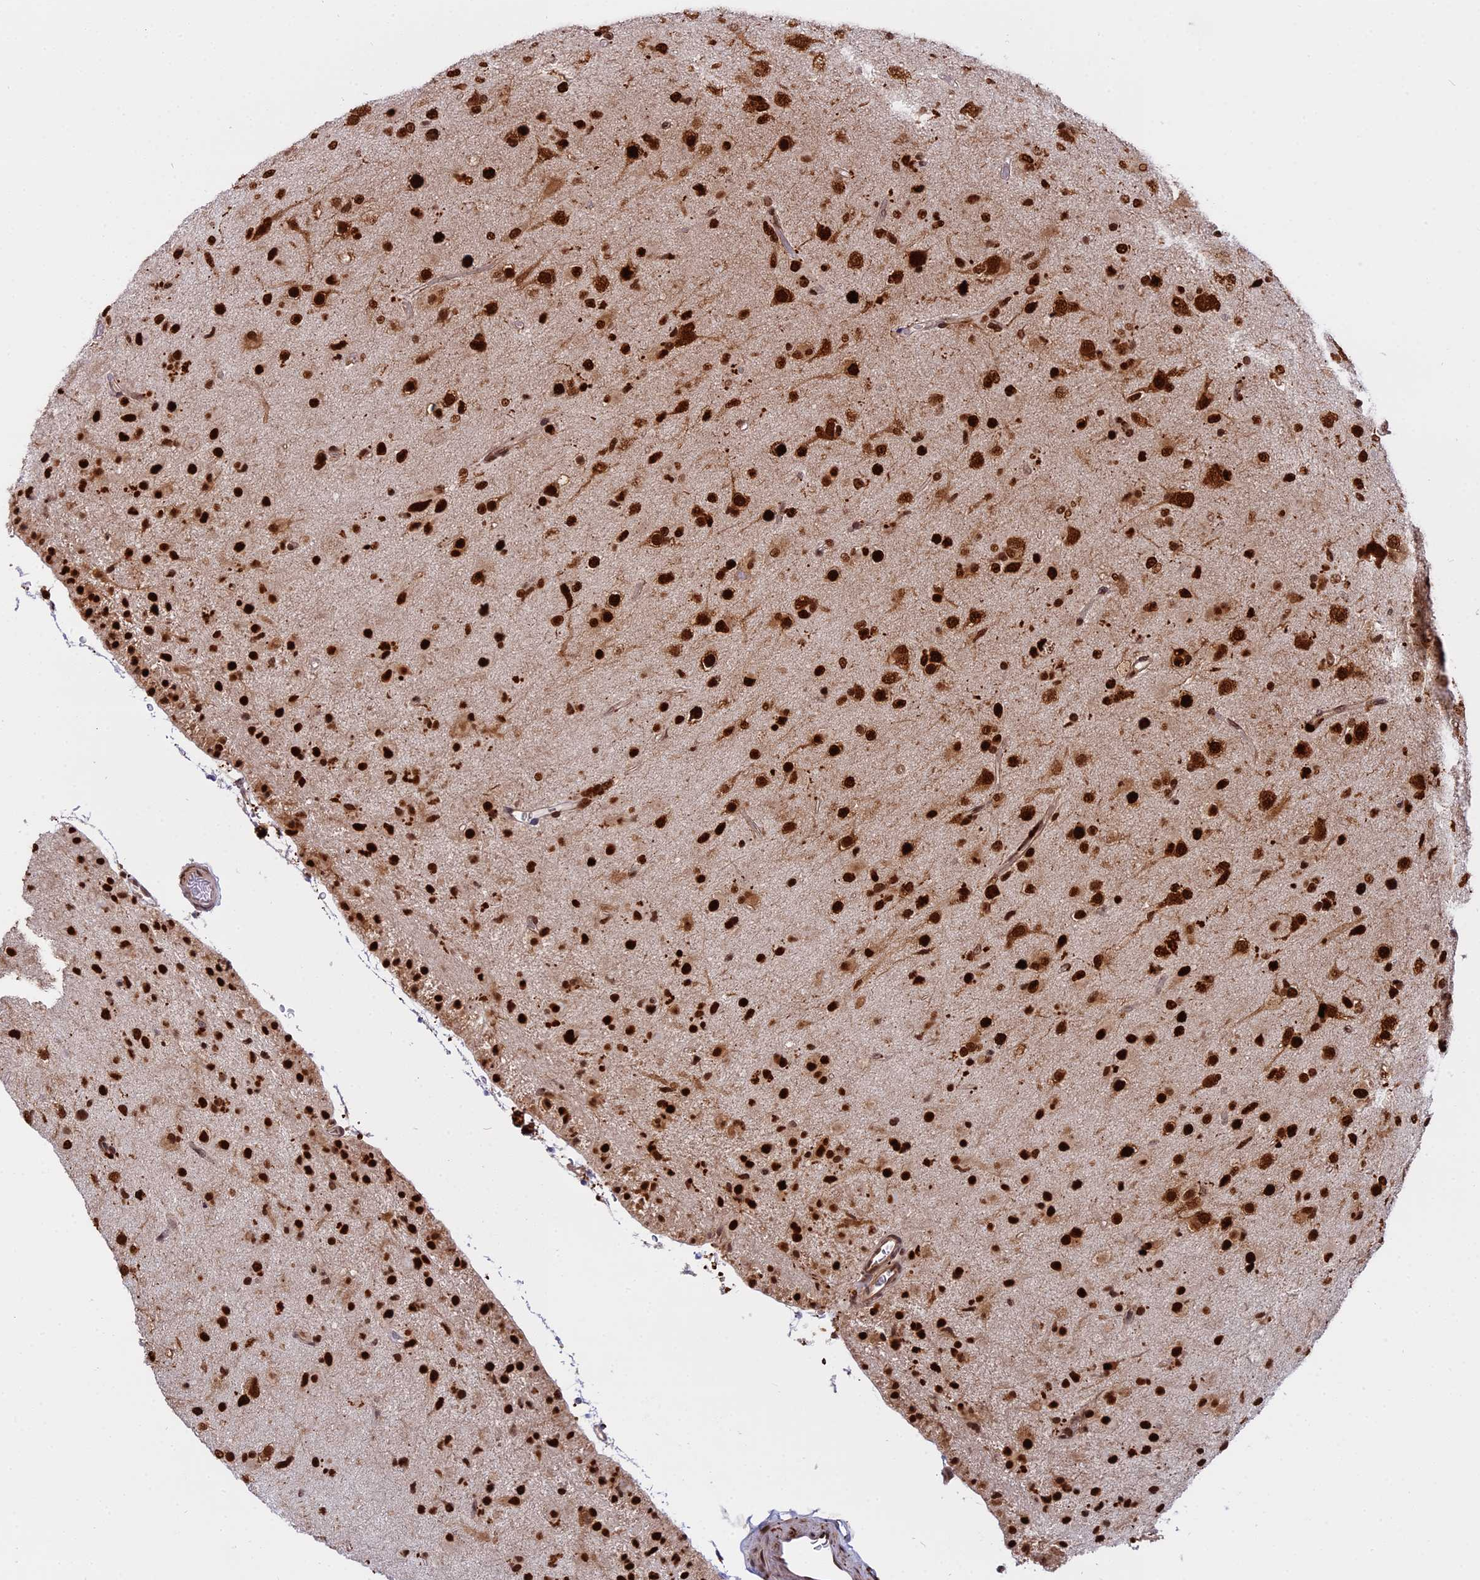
{"staining": {"intensity": "strong", "quantity": ">75%", "location": "nuclear"}, "tissue": "glioma", "cell_type": "Tumor cells", "image_type": "cancer", "snomed": [{"axis": "morphology", "description": "Glioma, malignant, Low grade"}, {"axis": "topography", "description": "Brain"}], "caption": "Strong nuclear positivity is seen in about >75% of tumor cells in glioma. (brown staining indicates protein expression, while blue staining denotes nuclei).", "gene": "RAMAC", "patient": {"sex": "male", "age": 65}}